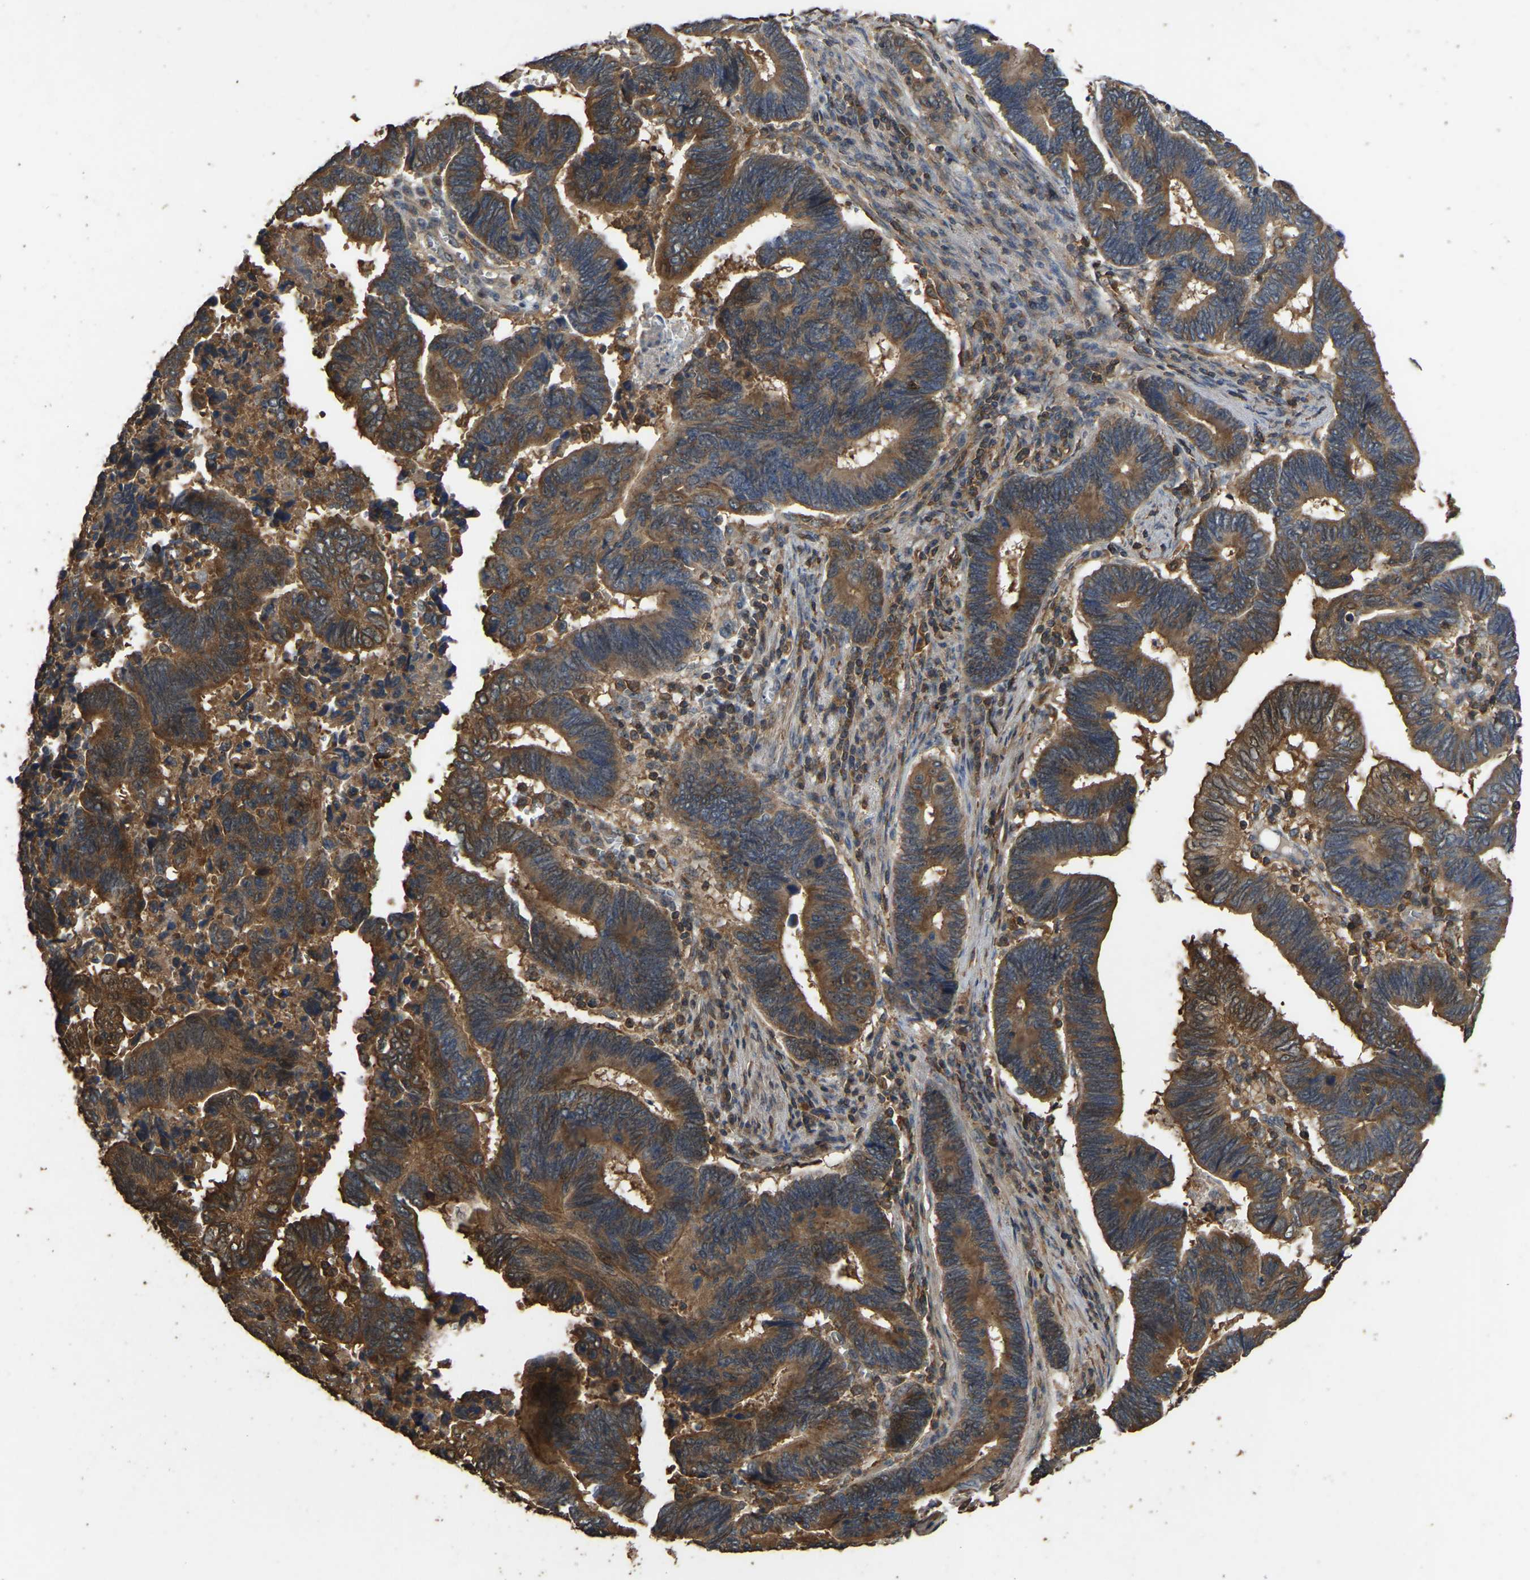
{"staining": {"intensity": "moderate", "quantity": ">75%", "location": "cytoplasmic/membranous"}, "tissue": "pancreatic cancer", "cell_type": "Tumor cells", "image_type": "cancer", "snomed": [{"axis": "morphology", "description": "Adenocarcinoma, NOS"}, {"axis": "topography", "description": "Pancreas"}], "caption": "Moderate cytoplasmic/membranous positivity for a protein is appreciated in about >75% of tumor cells of pancreatic cancer (adenocarcinoma) using immunohistochemistry (IHC).", "gene": "FHIT", "patient": {"sex": "female", "age": 70}}